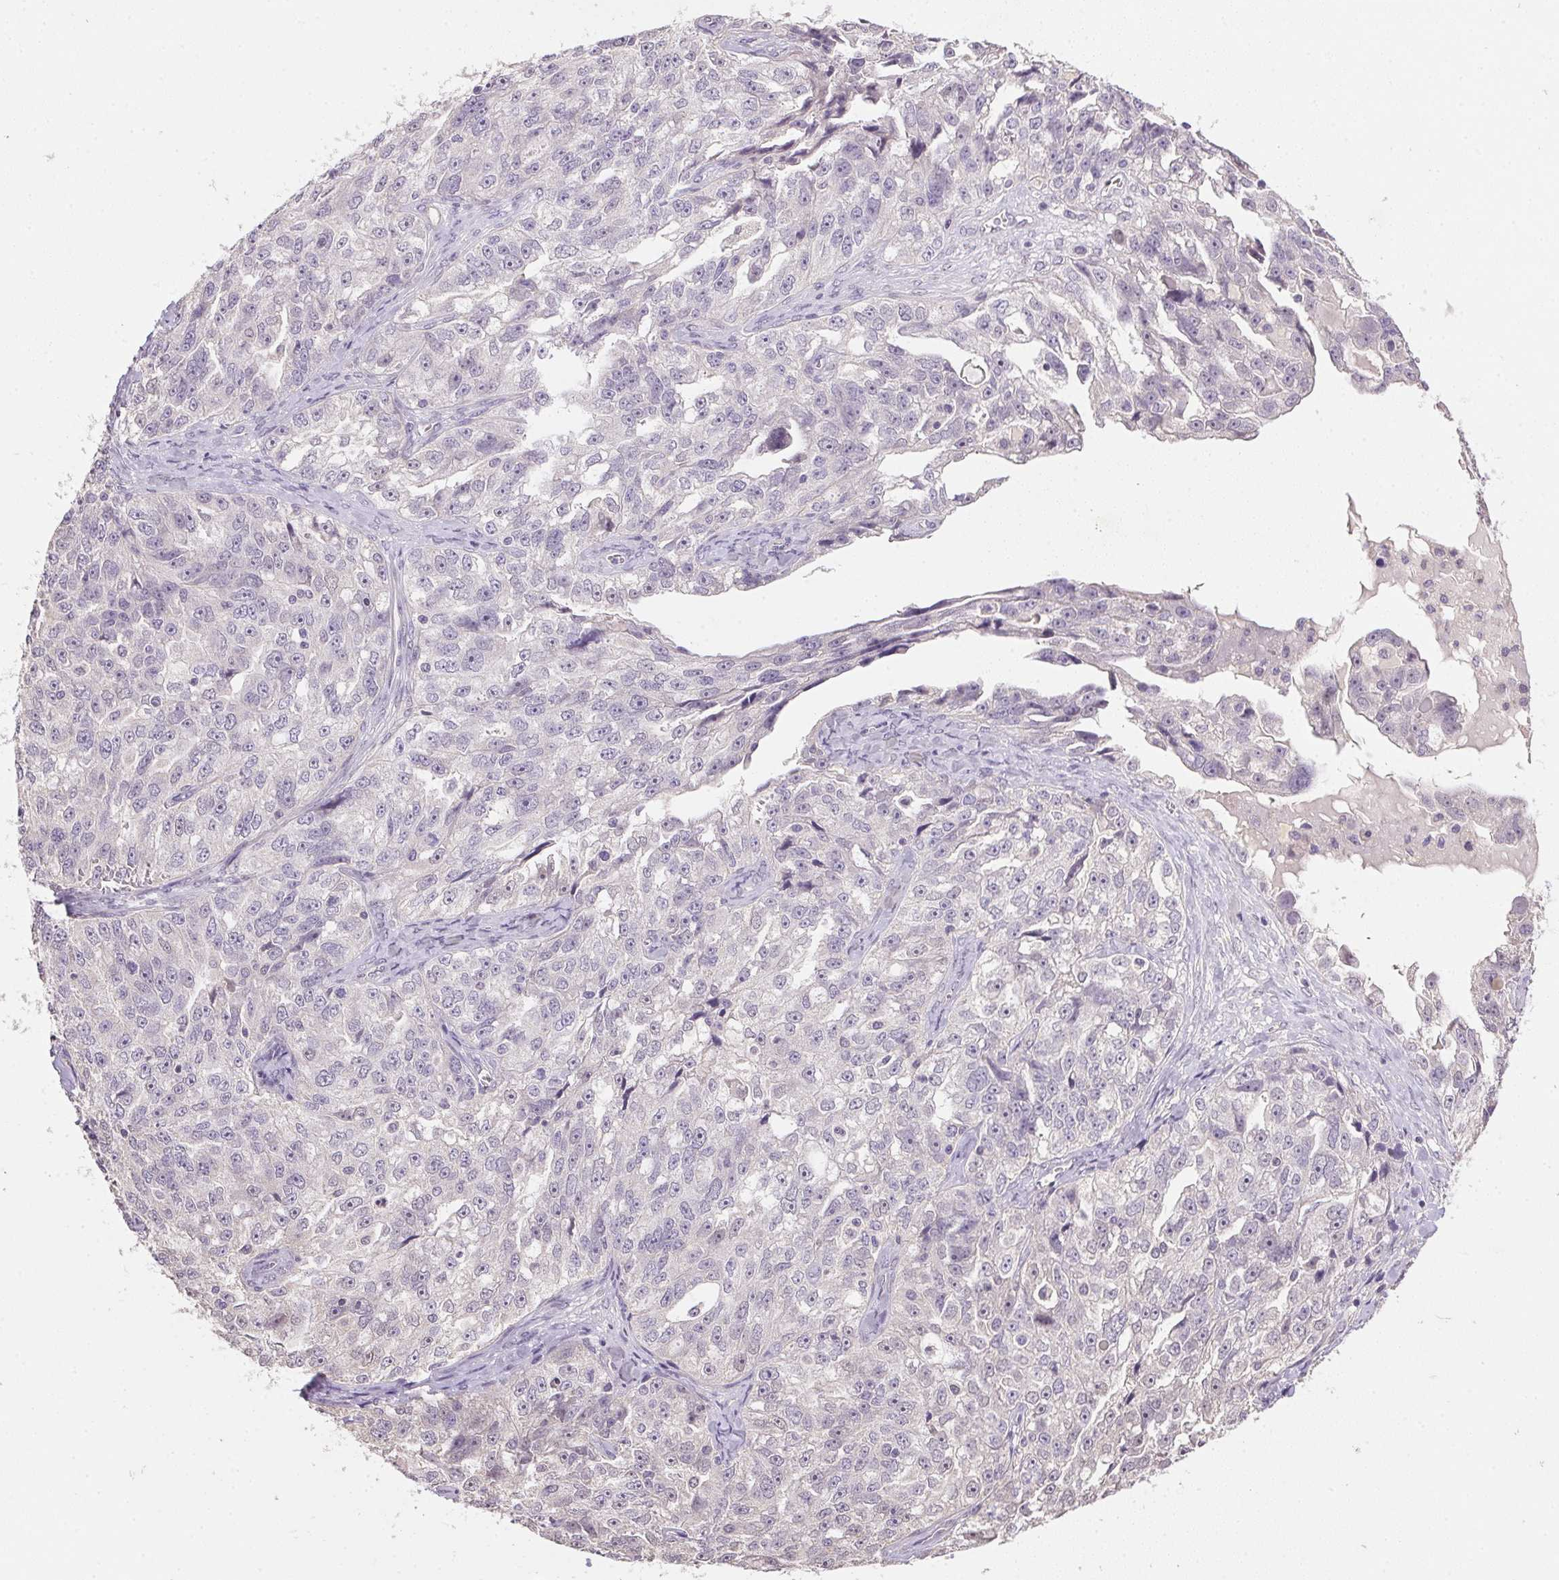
{"staining": {"intensity": "negative", "quantity": "none", "location": "none"}, "tissue": "ovarian cancer", "cell_type": "Tumor cells", "image_type": "cancer", "snomed": [{"axis": "morphology", "description": "Cystadenocarcinoma, serous, NOS"}, {"axis": "topography", "description": "Ovary"}], "caption": "The immunohistochemistry image has no significant expression in tumor cells of serous cystadenocarcinoma (ovarian) tissue.", "gene": "ALDH8A1", "patient": {"sex": "female", "age": 51}}